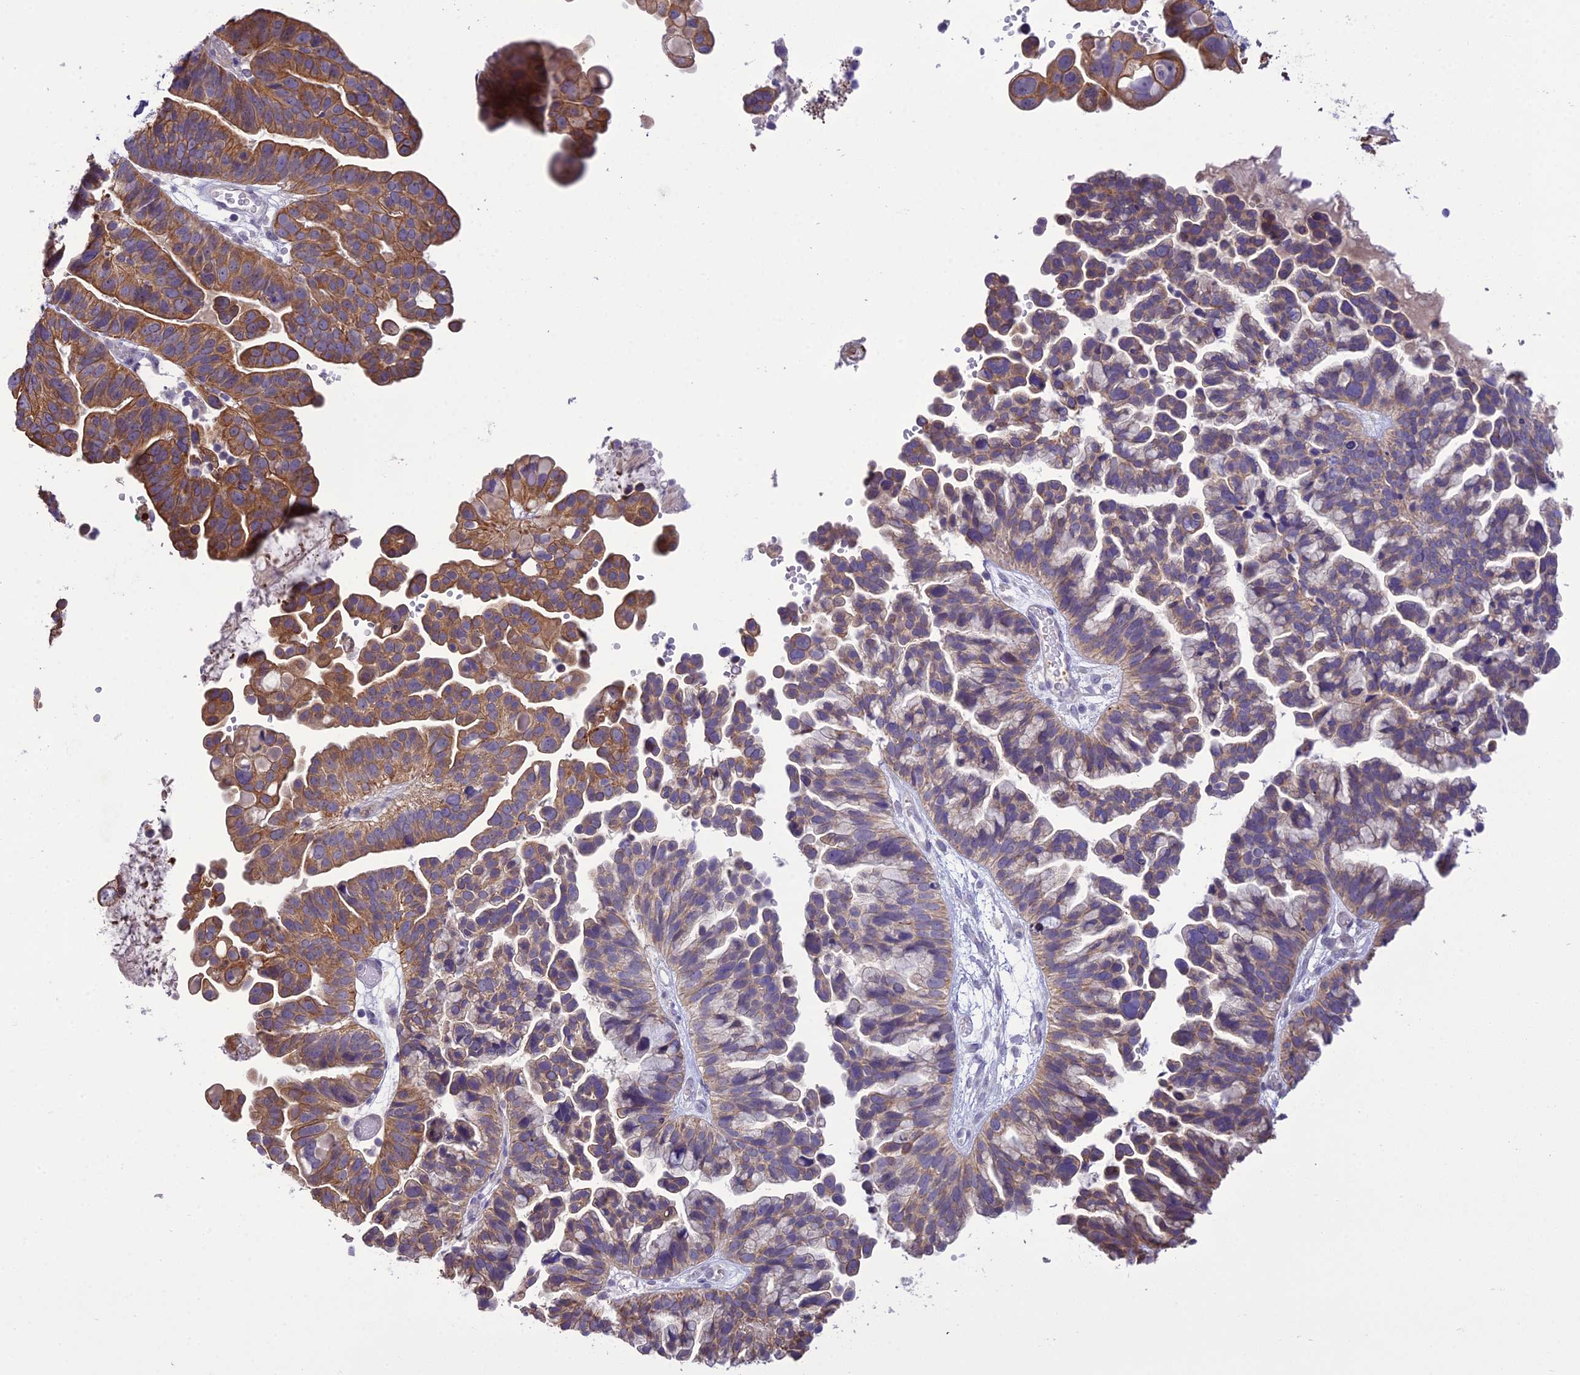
{"staining": {"intensity": "moderate", "quantity": ">75%", "location": "cytoplasmic/membranous"}, "tissue": "ovarian cancer", "cell_type": "Tumor cells", "image_type": "cancer", "snomed": [{"axis": "morphology", "description": "Cystadenocarcinoma, serous, NOS"}, {"axis": "topography", "description": "Ovary"}], "caption": "This is an image of immunohistochemistry staining of serous cystadenocarcinoma (ovarian), which shows moderate staining in the cytoplasmic/membranous of tumor cells.", "gene": "SCRT1", "patient": {"sex": "female", "age": 56}}